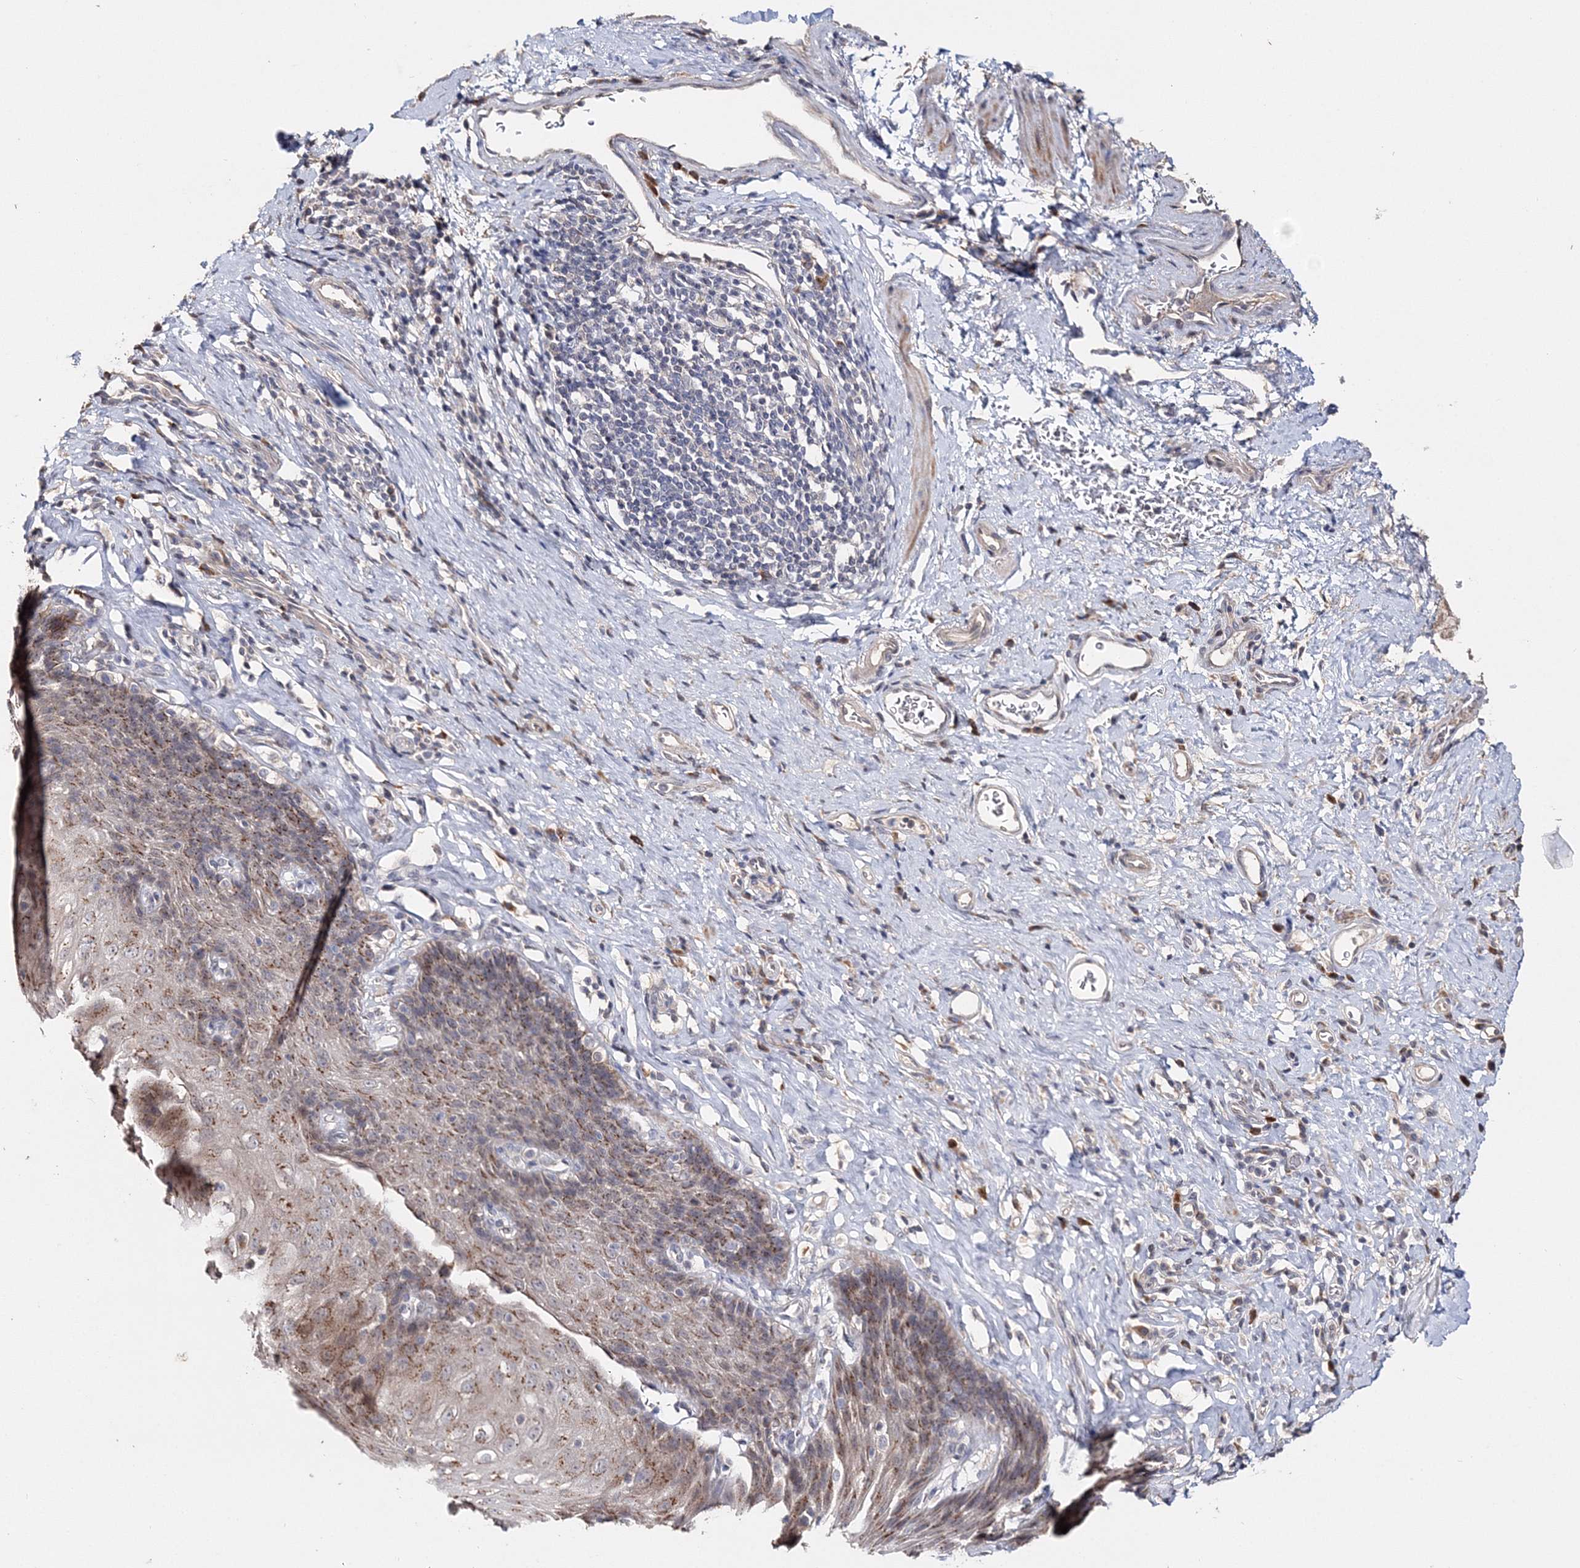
{"staining": {"intensity": "moderate", "quantity": "<25%", "location": "cytoplasmic/membranous"}, "tissue": "esophagus", "cell_type": "Squamous epithelial cells", "image_type": "normal", "snomed": [{"axis": "morphology", "description": "Normal tissue, NOS"}, {"axis": "topography", "description": "Esophagus"}], "caption": "This histopathology image exhibits benign esophagus stained with IHC to label a protein in brown. The cytoplasmic/membranous of squamous epithelial cells show moderate positivity for the protein. Nuclei are counter-stained blue.", "gene": "GJB5", "patient": {"sex": "female", "age": 61}}